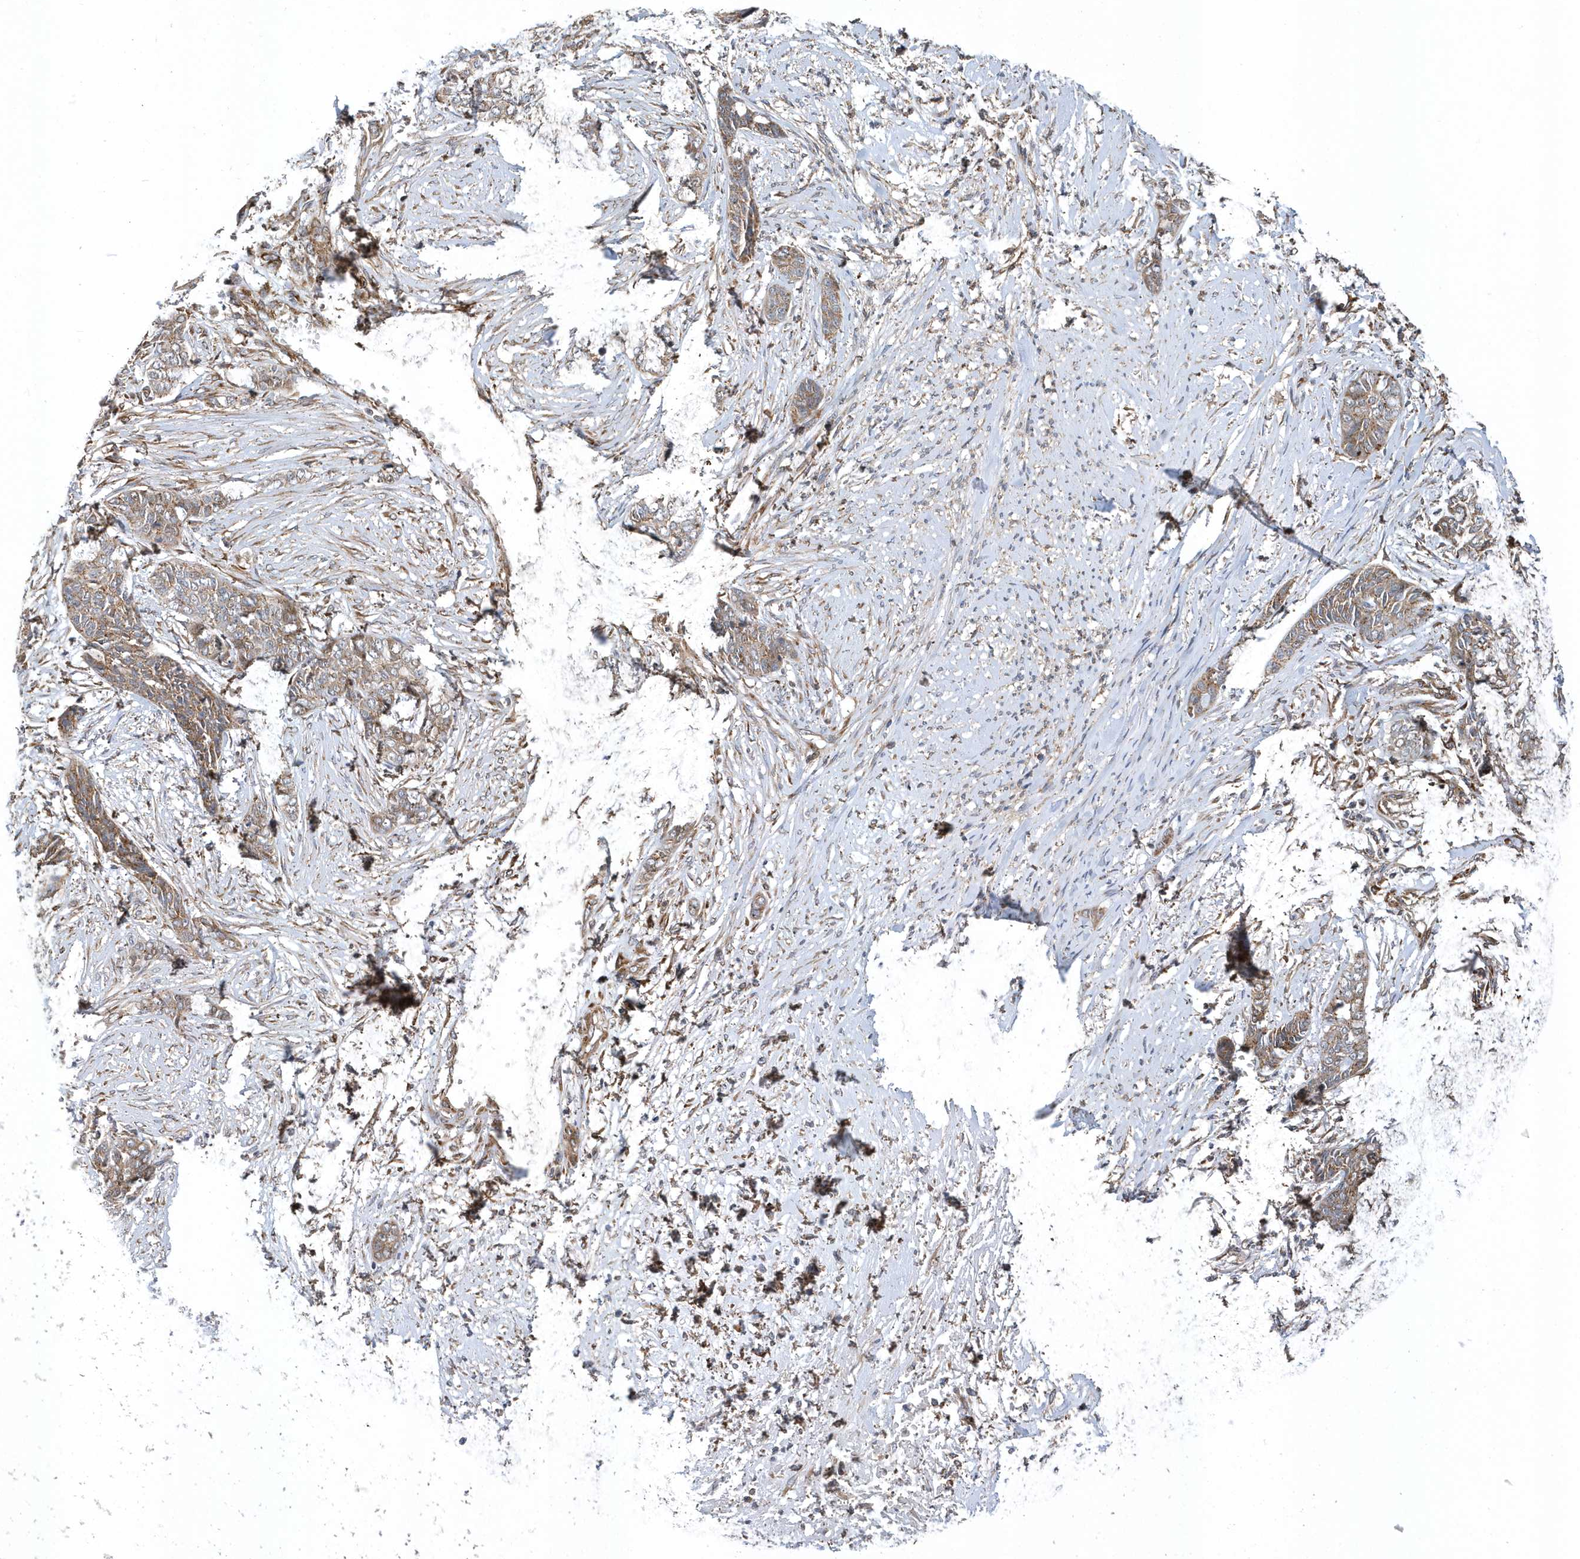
{"staining": {"intensity": "moderate", "quantity": ">75%", "location": "cytoplasmic/membranous"}, "tissue": "skin cancer", "cell_type": "Tumor cells", "image_type": "cancer", "snomed": [{"axis": "morphology", "description": "Basal cell carcinoma"}, {"axis": "topography", "description": "Skin"}], "caption": "Immunohistochemical staining of skin cancer demonstrates medium levels of moderate cytoplasmic/membranous staining in about >75% of tumor cells.", "gene": "HRH4", "patient": {"sex": "female", "age": 64}}